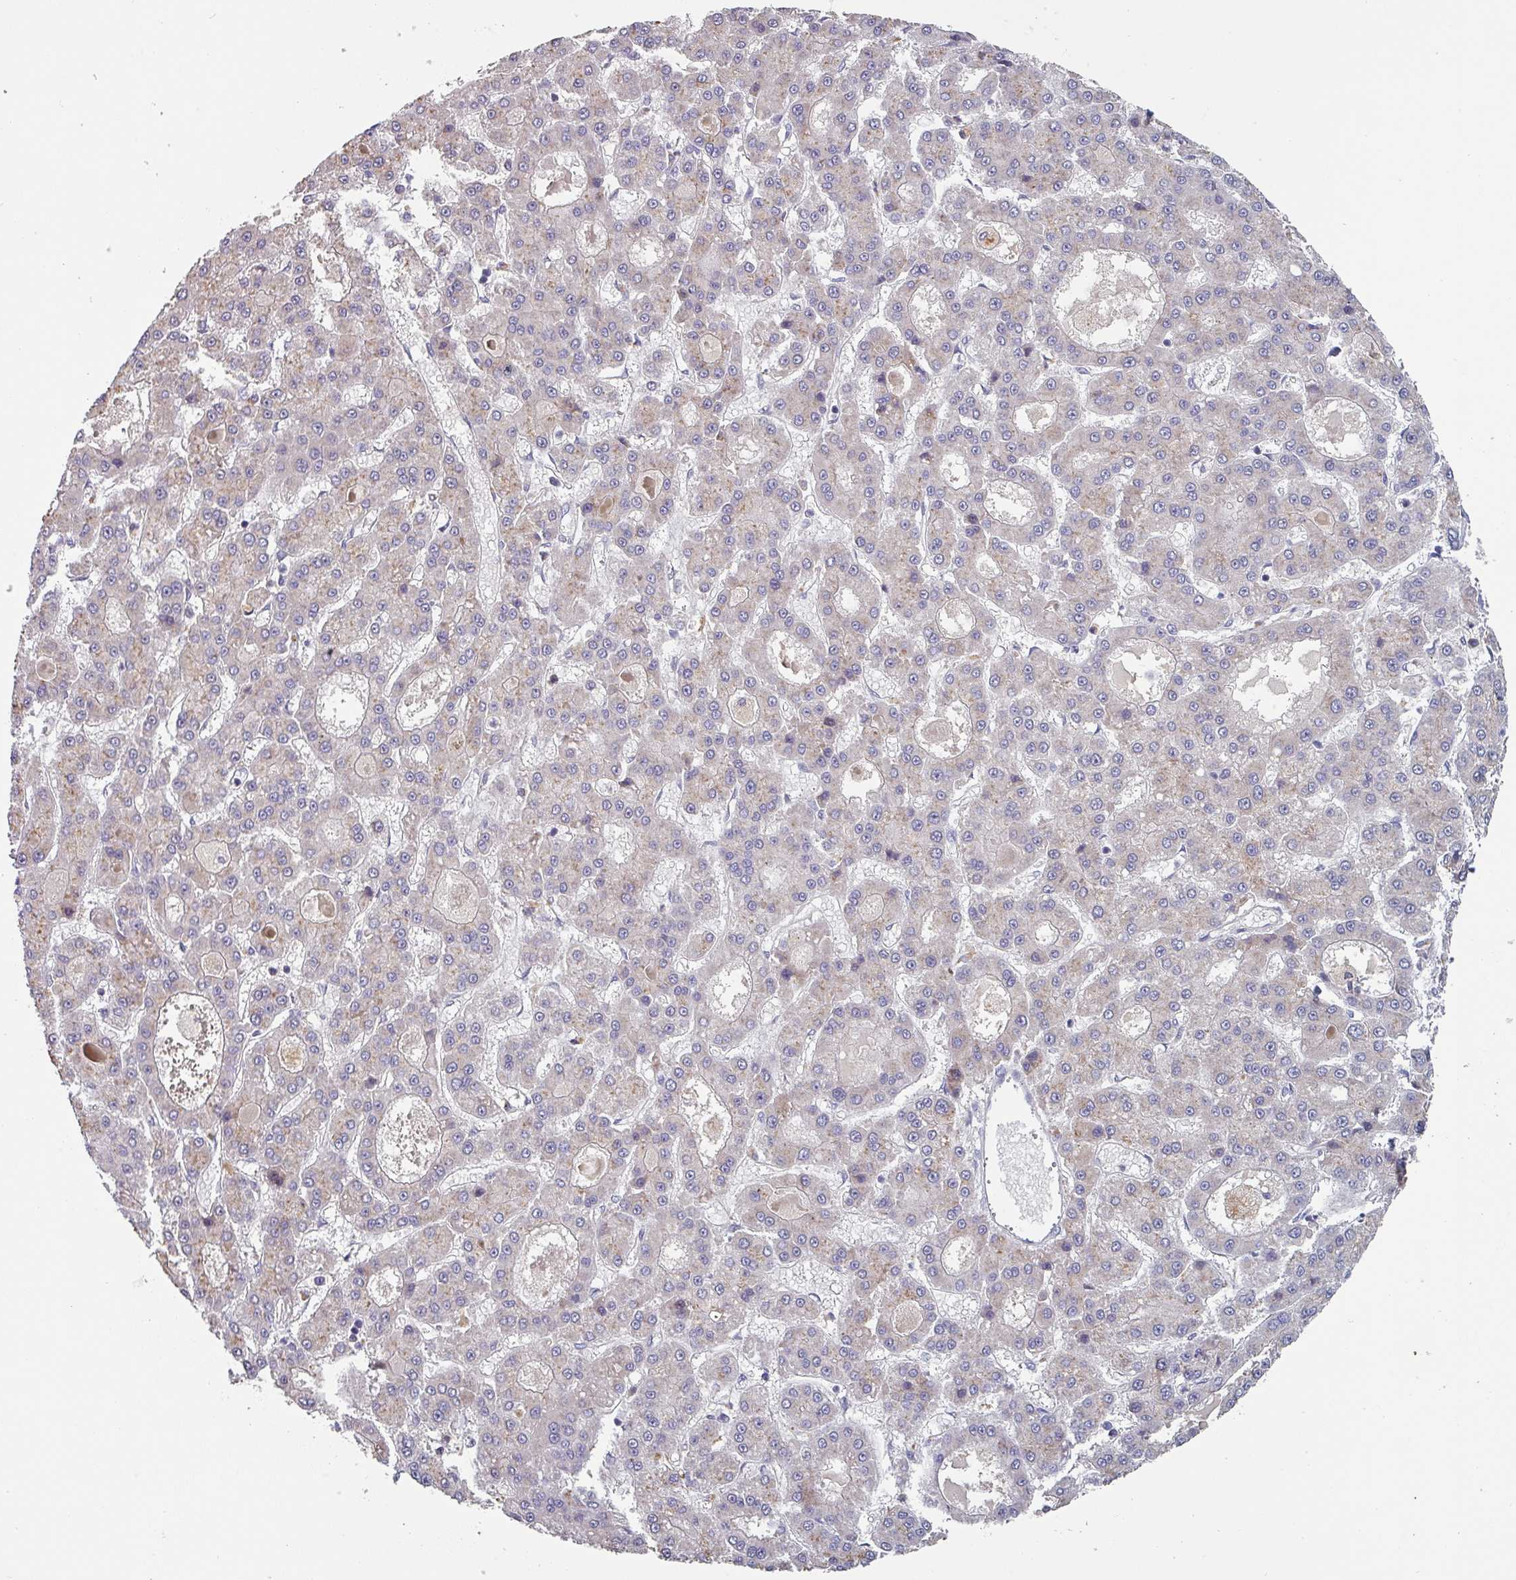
{"staining": {"intensity": "negative", "quantity": "none", "location": "none"}, "tissue": "liver cancer", "cell_type": "Tumor cells", "image_type": "cancer", "snomed": [{"axis": "morphology", "description": "Carcinoma, Hepatocellular, NOS"}, {"axis": "topography", "description": "Liver"}], "caption": "Tumor cells show no significant staining in liver cancer. Brightfield microscopy of immunohistochemistry (IHC) stained with DAB (brown) and hematoxylin (blue), captured at high magnification.", "gene": "PRAMEF8", "patient": {"sex": "male", "age": 70}}